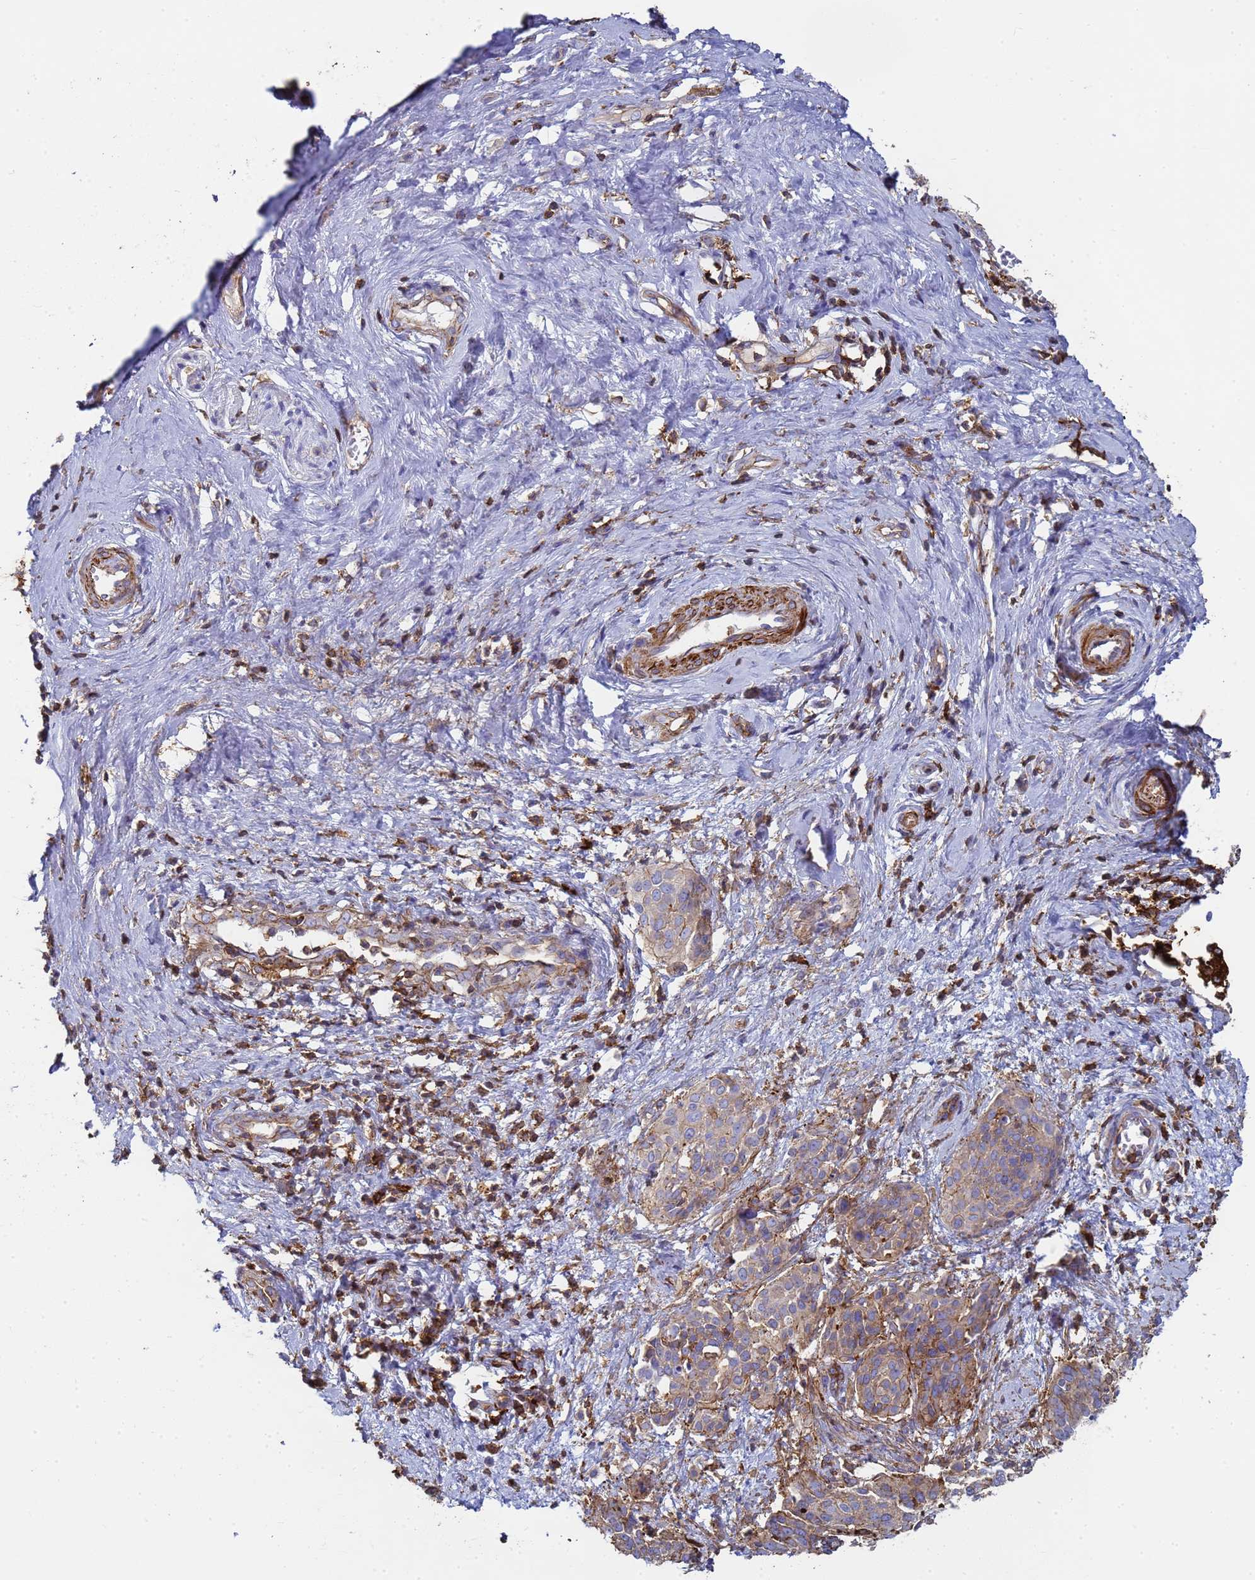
{"staining": {"intensity": "weak", "quantity": "<25%", "location": "cytoplasmic/membranous"}, "tissue": "cervical cancer", "cell_type": "Tumor cells", "image_type": "cancer", "snomed": [{"axis": "morphology", "description": "Squamous cell carcinoma, NOS"}, {"axis": "topography", "description": "Cervix"}], "caption": "A high-resolution histopathology image shows immunohistochemistry staining of cervical cancer (squamous cell carcinoma), which exhibits no significant positivity in tumor cells.", "gene": "ACTB", "patient": {"sex": "female", "age": 44}}